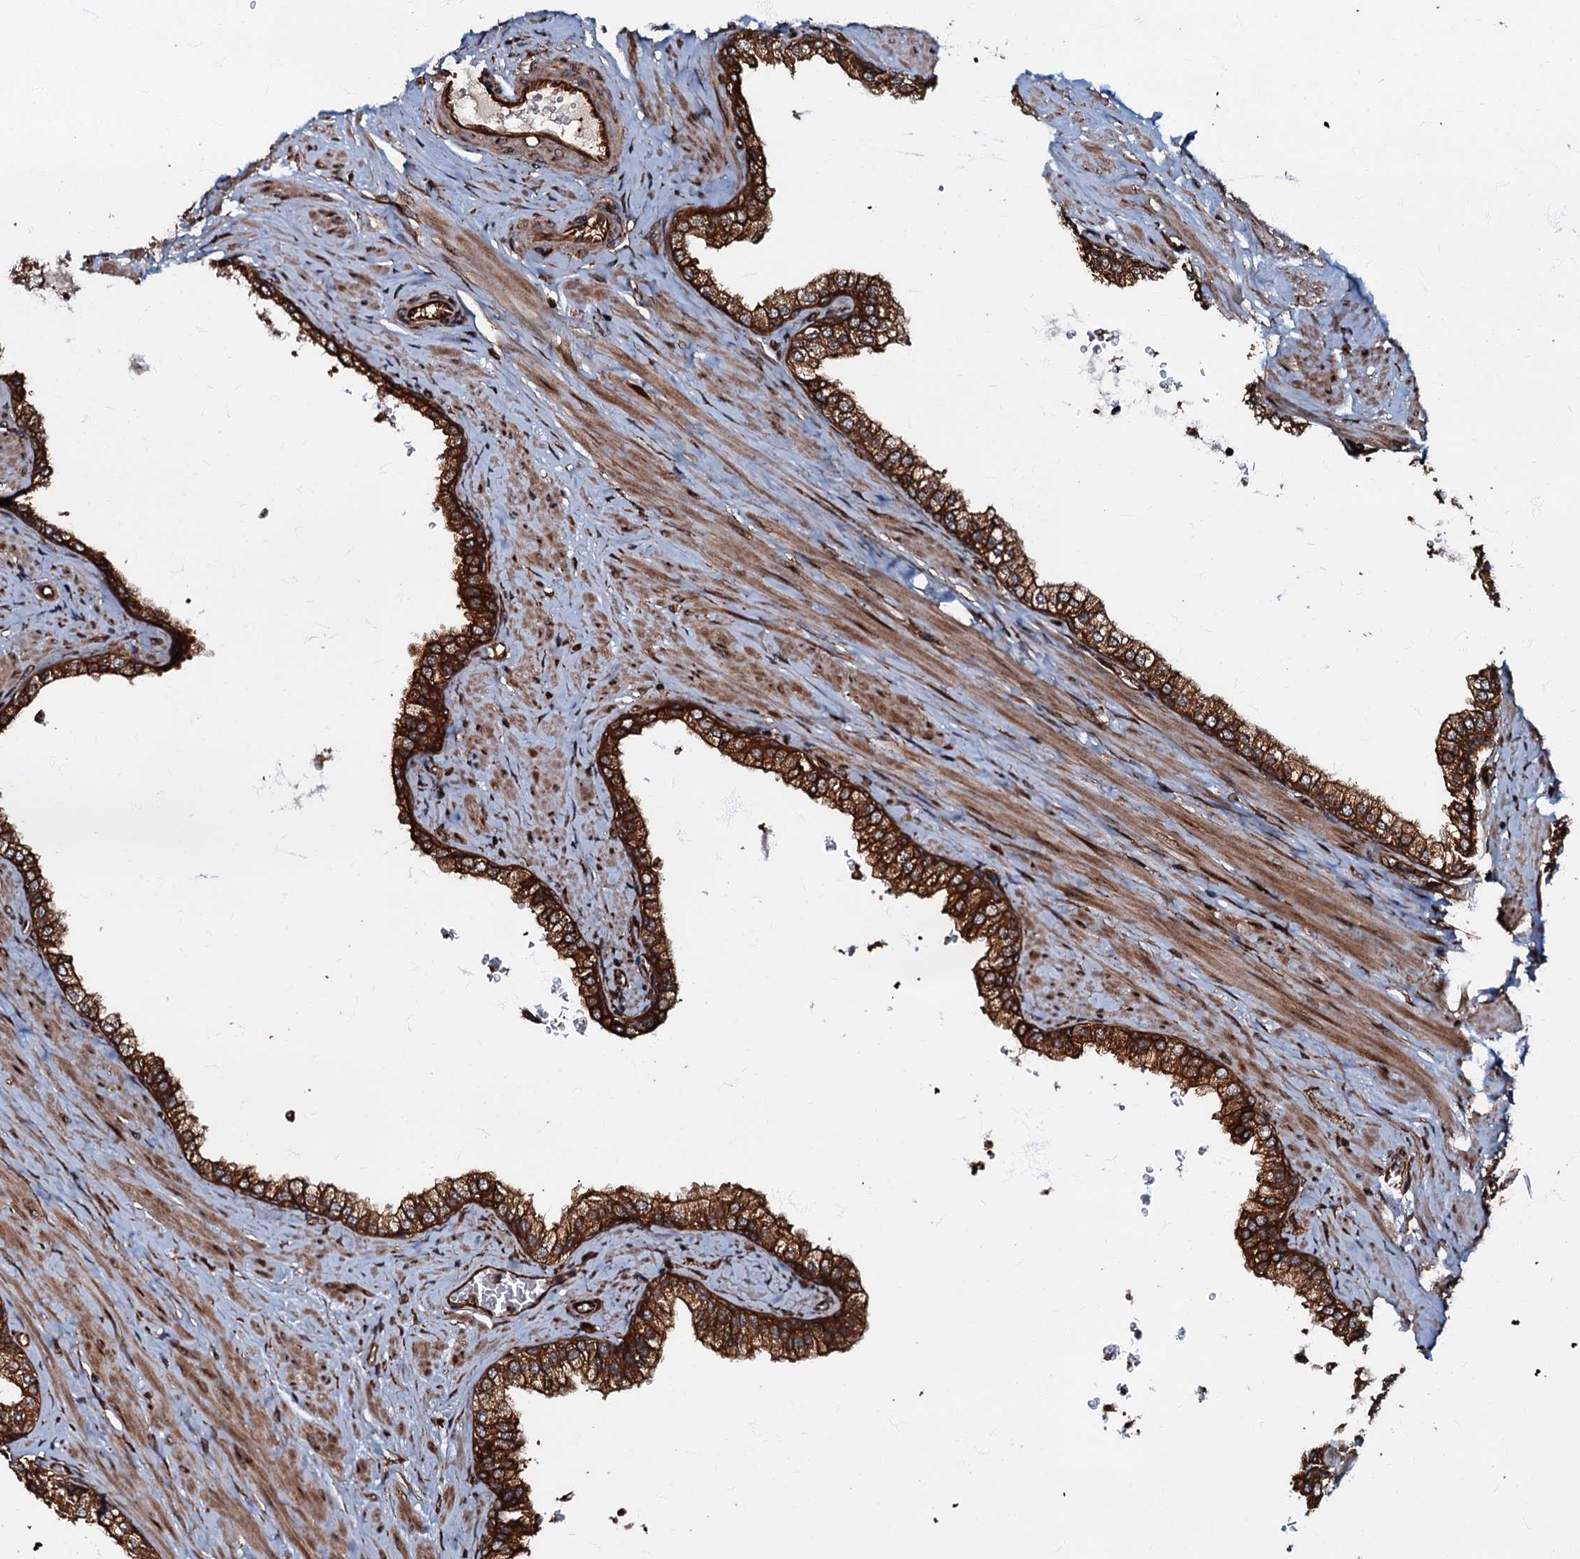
{"staining": {"intensity": "strong", "quantity": ">75%", "location": "cytoplasmic/membranous"}, "tissue": "prostate", "cell_type": "Glandular cells", "image_type": "normal", "snomed": [{"axis": "morphology", "description": "Normal tissue, NOS"}, {"axis": "morphology", "description": "Urothelial carcinoma, Low grade"}, {"axis": "topography", "description": "Urinary bladder"}, {"axis": "topography", "description": "Prostate"}], "caption": "Immunohistochemical staining of normal human prostate reveals strong cytoplasmic/membranous protein staining in approximately >75% of glandular cells. (DAB = brown stain, brightfield microscopy at high magnification).", "gene": "BLOC1S6", "patient": {"sex": "male", "age": 60}}